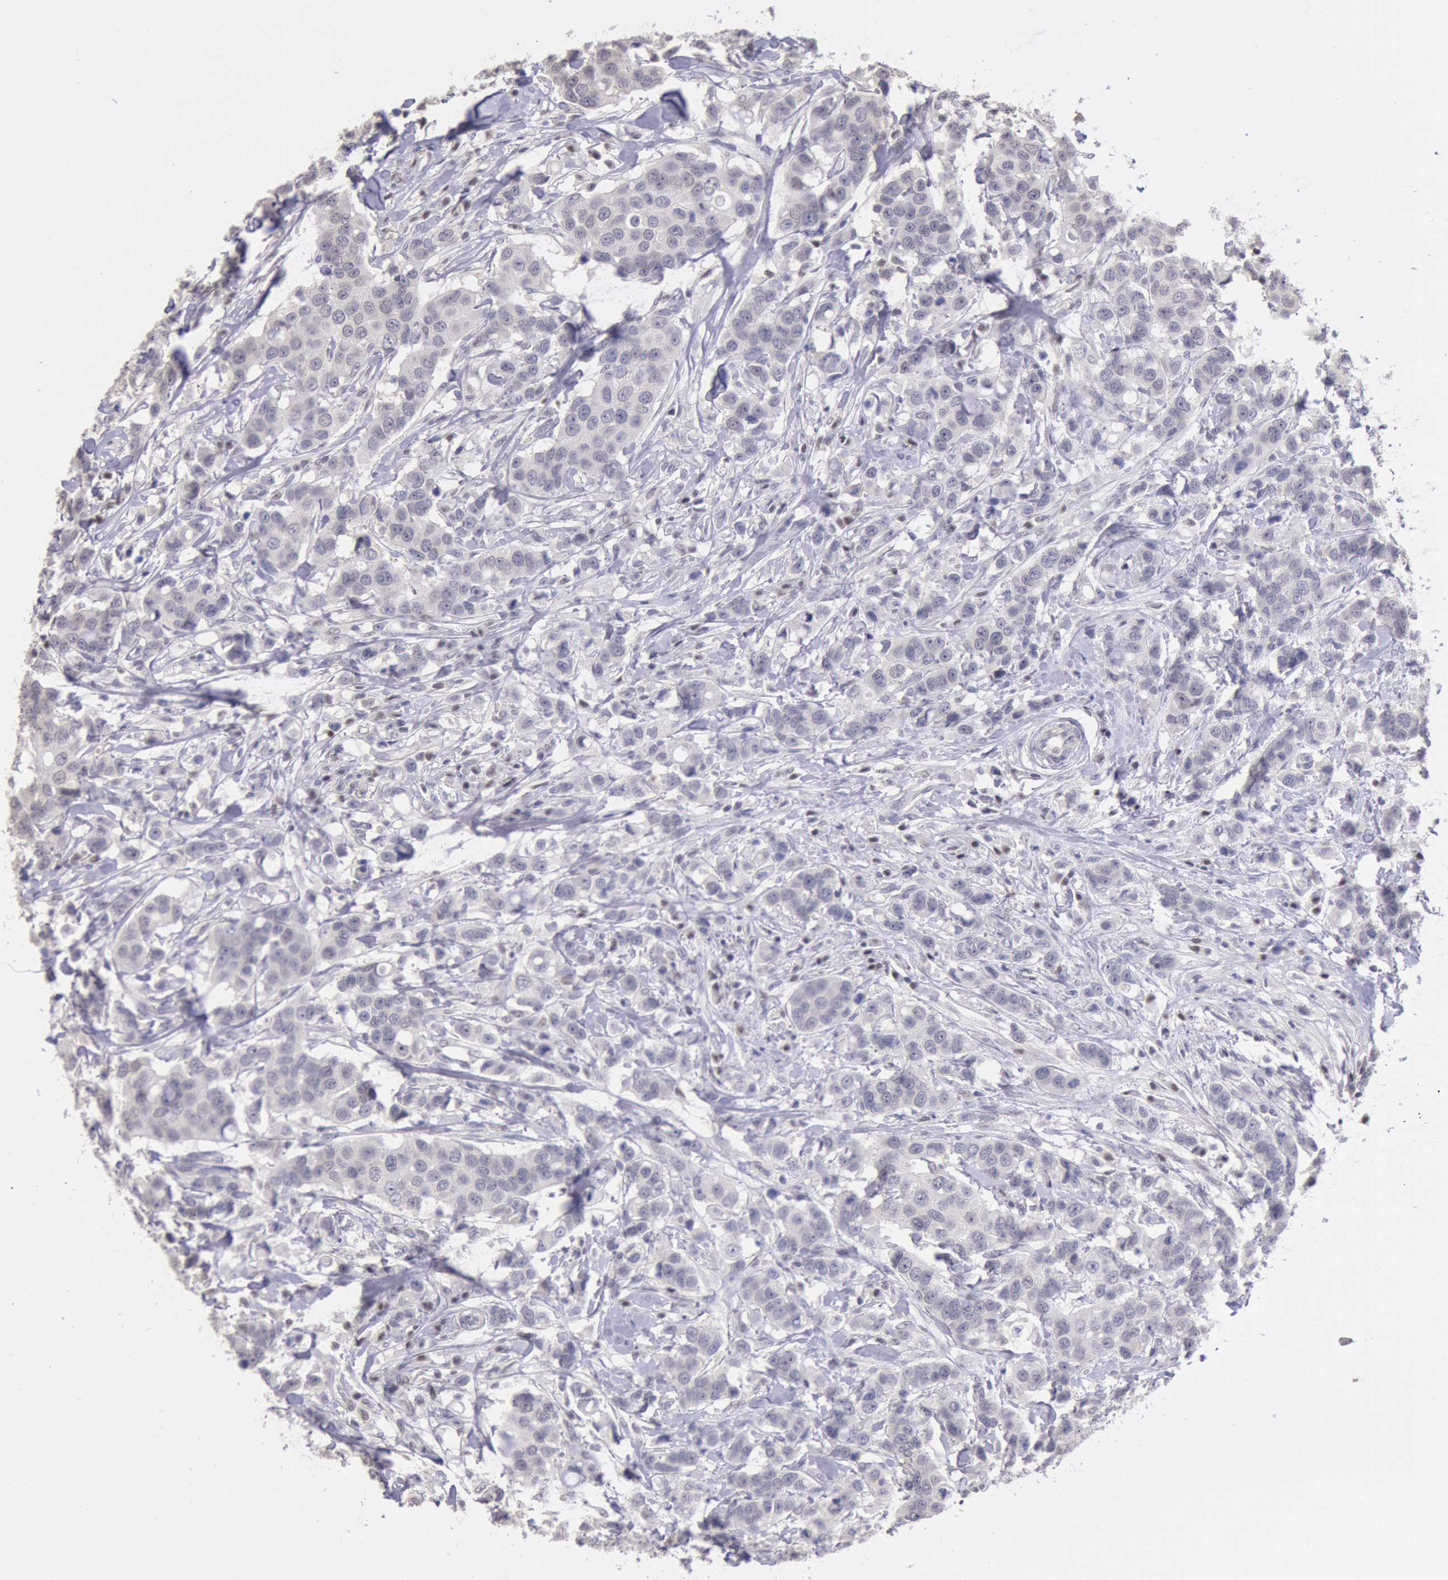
{"staining": {"intensity": "weak", "quantity": "<25%", "location": "cytoplasmic/membranous,nuclear"}, "tissue": "breast cancer", "cell_type": "Tumor cells", "image_type": "cancer", "snomed": [{"axis": "morphology", "description": "Duct carcinoma"}, {"axis": "topography", "description": "Breast"}], "caption": "IHC of human breast cancer reveals no positivity in tumor cells. The staining is performed using DAB brown chromogen with nuclei counter-stained in using hematoxylin.", "gene": "MYH7", "patient": {"sex": "female", "age": 27}}